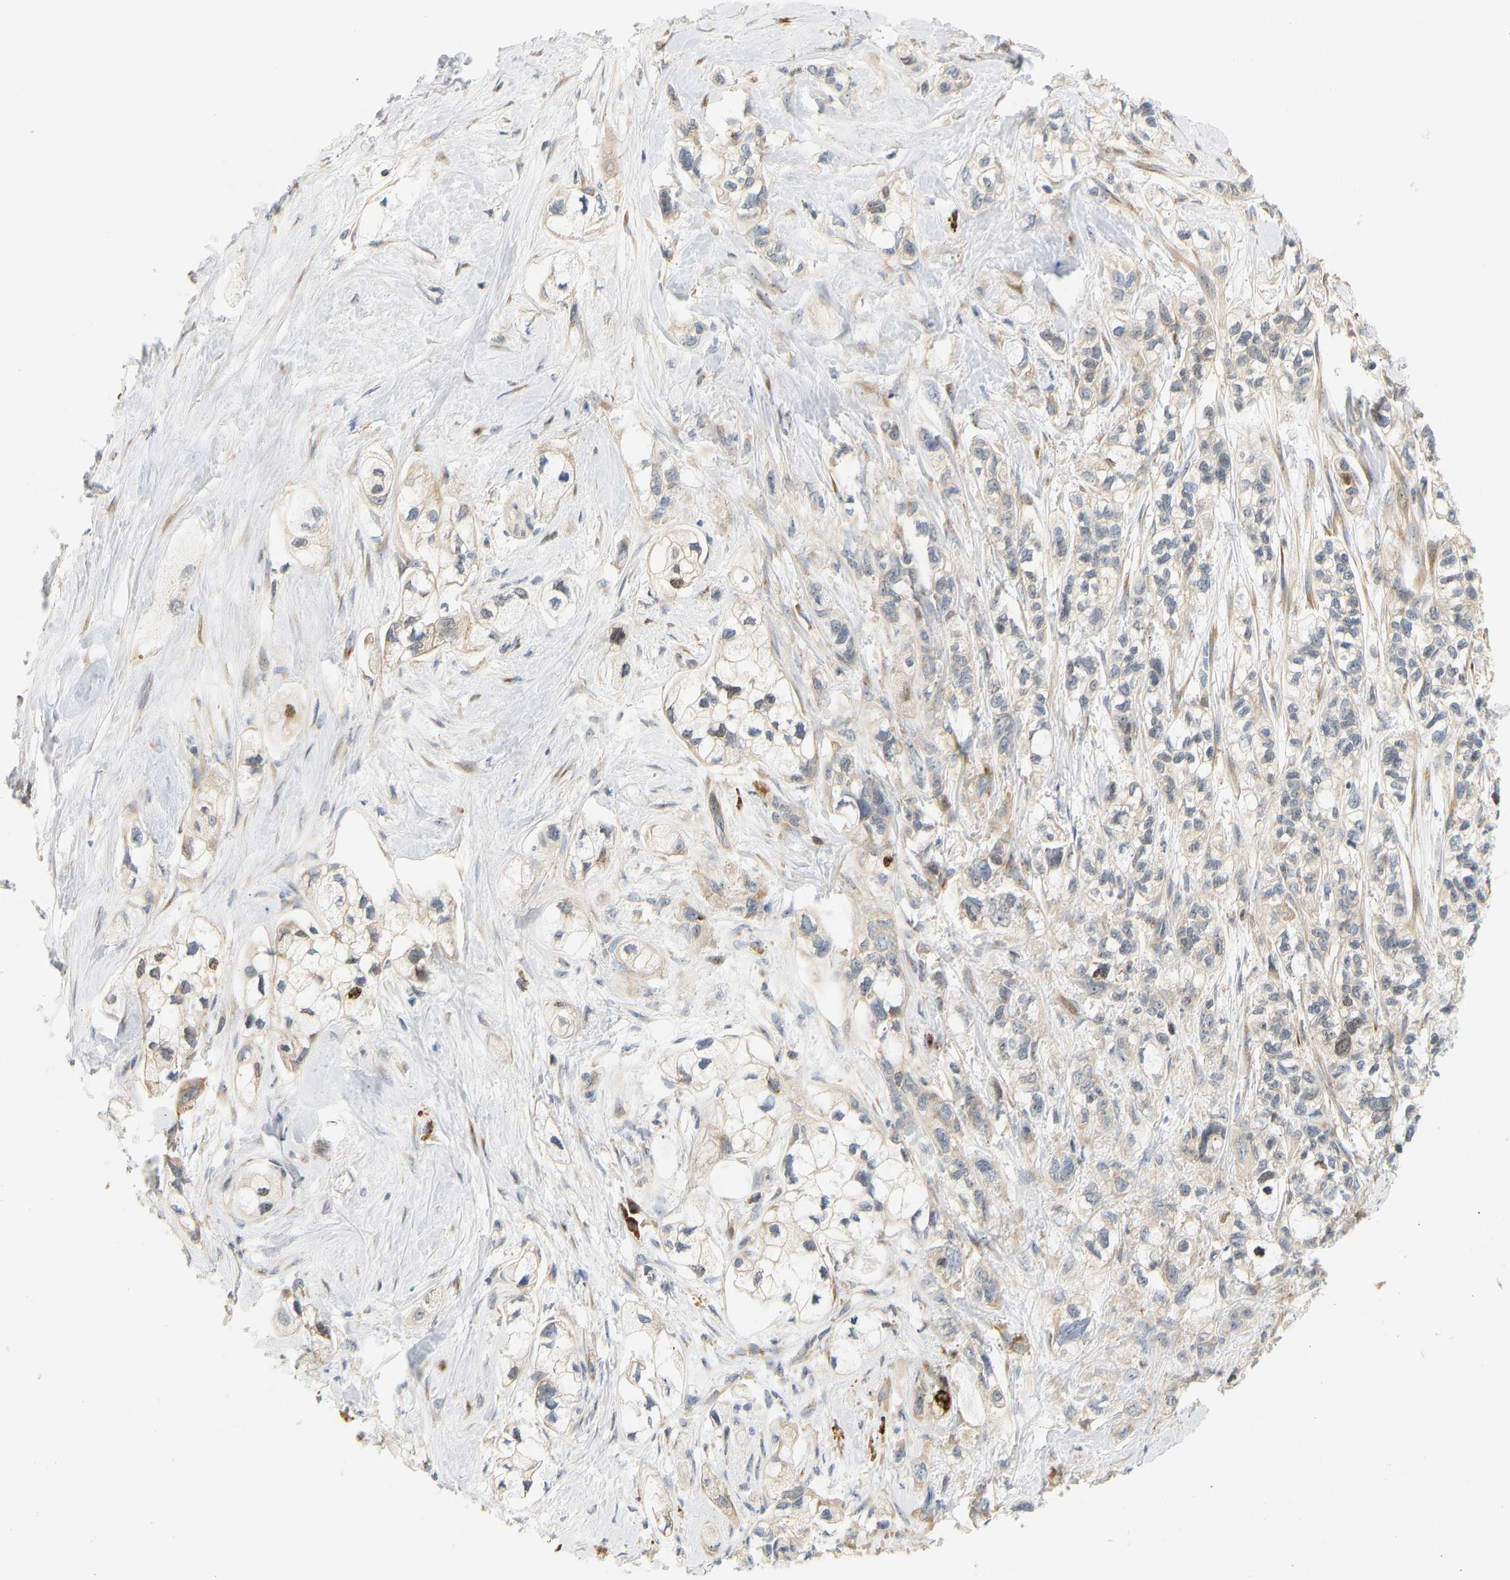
{"staining": {"intensity": "weak", "quantity": "<25%", "location": "cytoplasmic/membranous"}, "tissue": "pancreatic cancer", "cell_type": "Tumor cells", "image_type": "cancer", "snomed": [{"axis": "morphology", "description": "Adenocarcinoma, NOS"}, {"axis": "topography", "description": "Pancreas"}], "caption": "Immunohistochemistry histopathology image of neoplastic tissue: human pancreatic cancer (adenocarcinoma) stained with DAB displays no significant protein positivity in tumor cells.", "gene": "RPS14", "patient": {"sex": "male", "age": 74}}